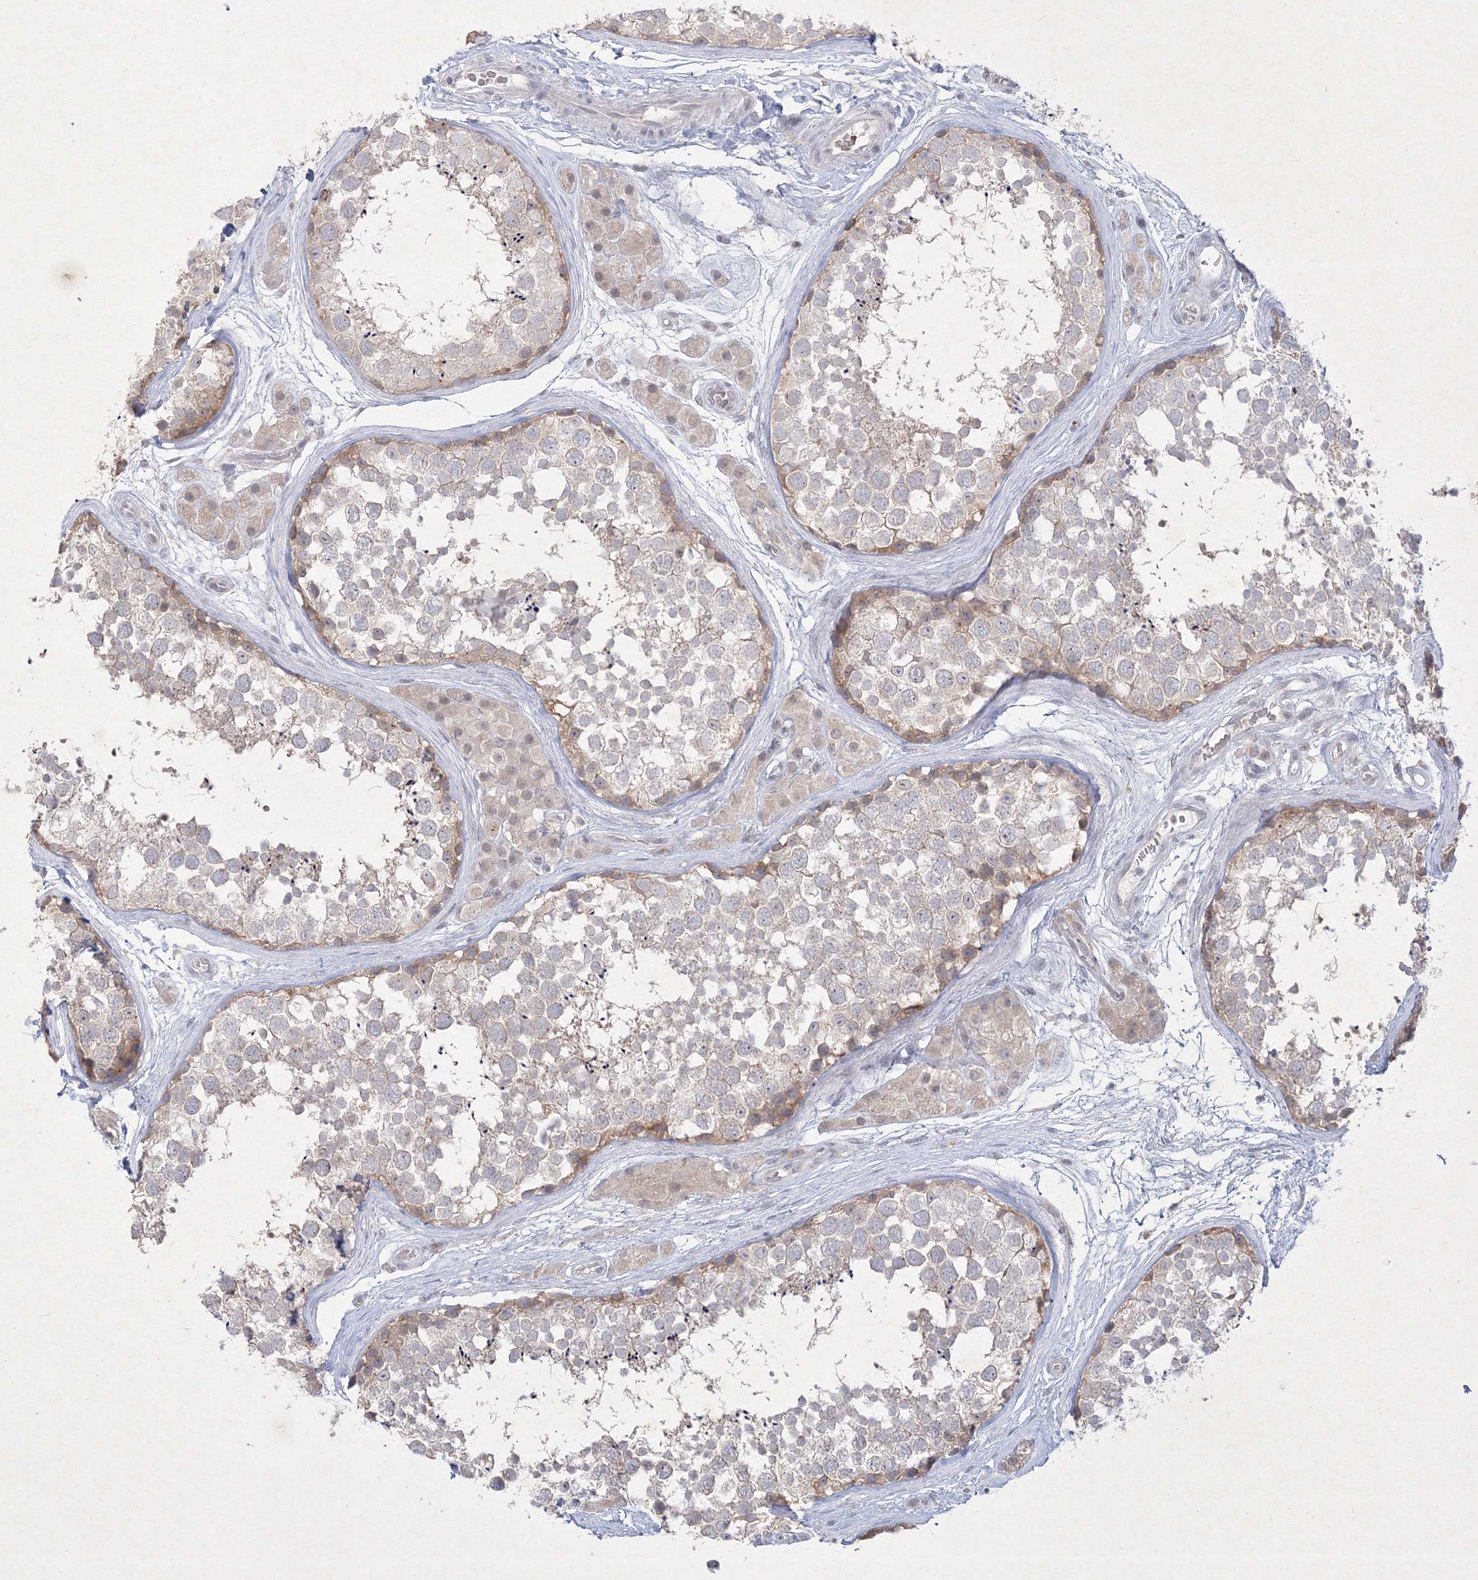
{"staining": {"intensity": "moderate", "quantity": "<25%", "location": "cytoplasmic/membranous"}, "tissue": "testis", "cell_type": "Cells in seminiferous ducts", "image_type": "normal", "snomed": [{"axis": "morphology", "description": "Normal tissue, NOS"}, {"axis": "topography", "description": "Testis"}], "caption": "Moderate cytoplasmic/membranous protein expression is identified in about <25% of cells in seminiferous ducts in testis.", "gene": "NXPE3", "patient": {"sex": "male", "age": 56}}